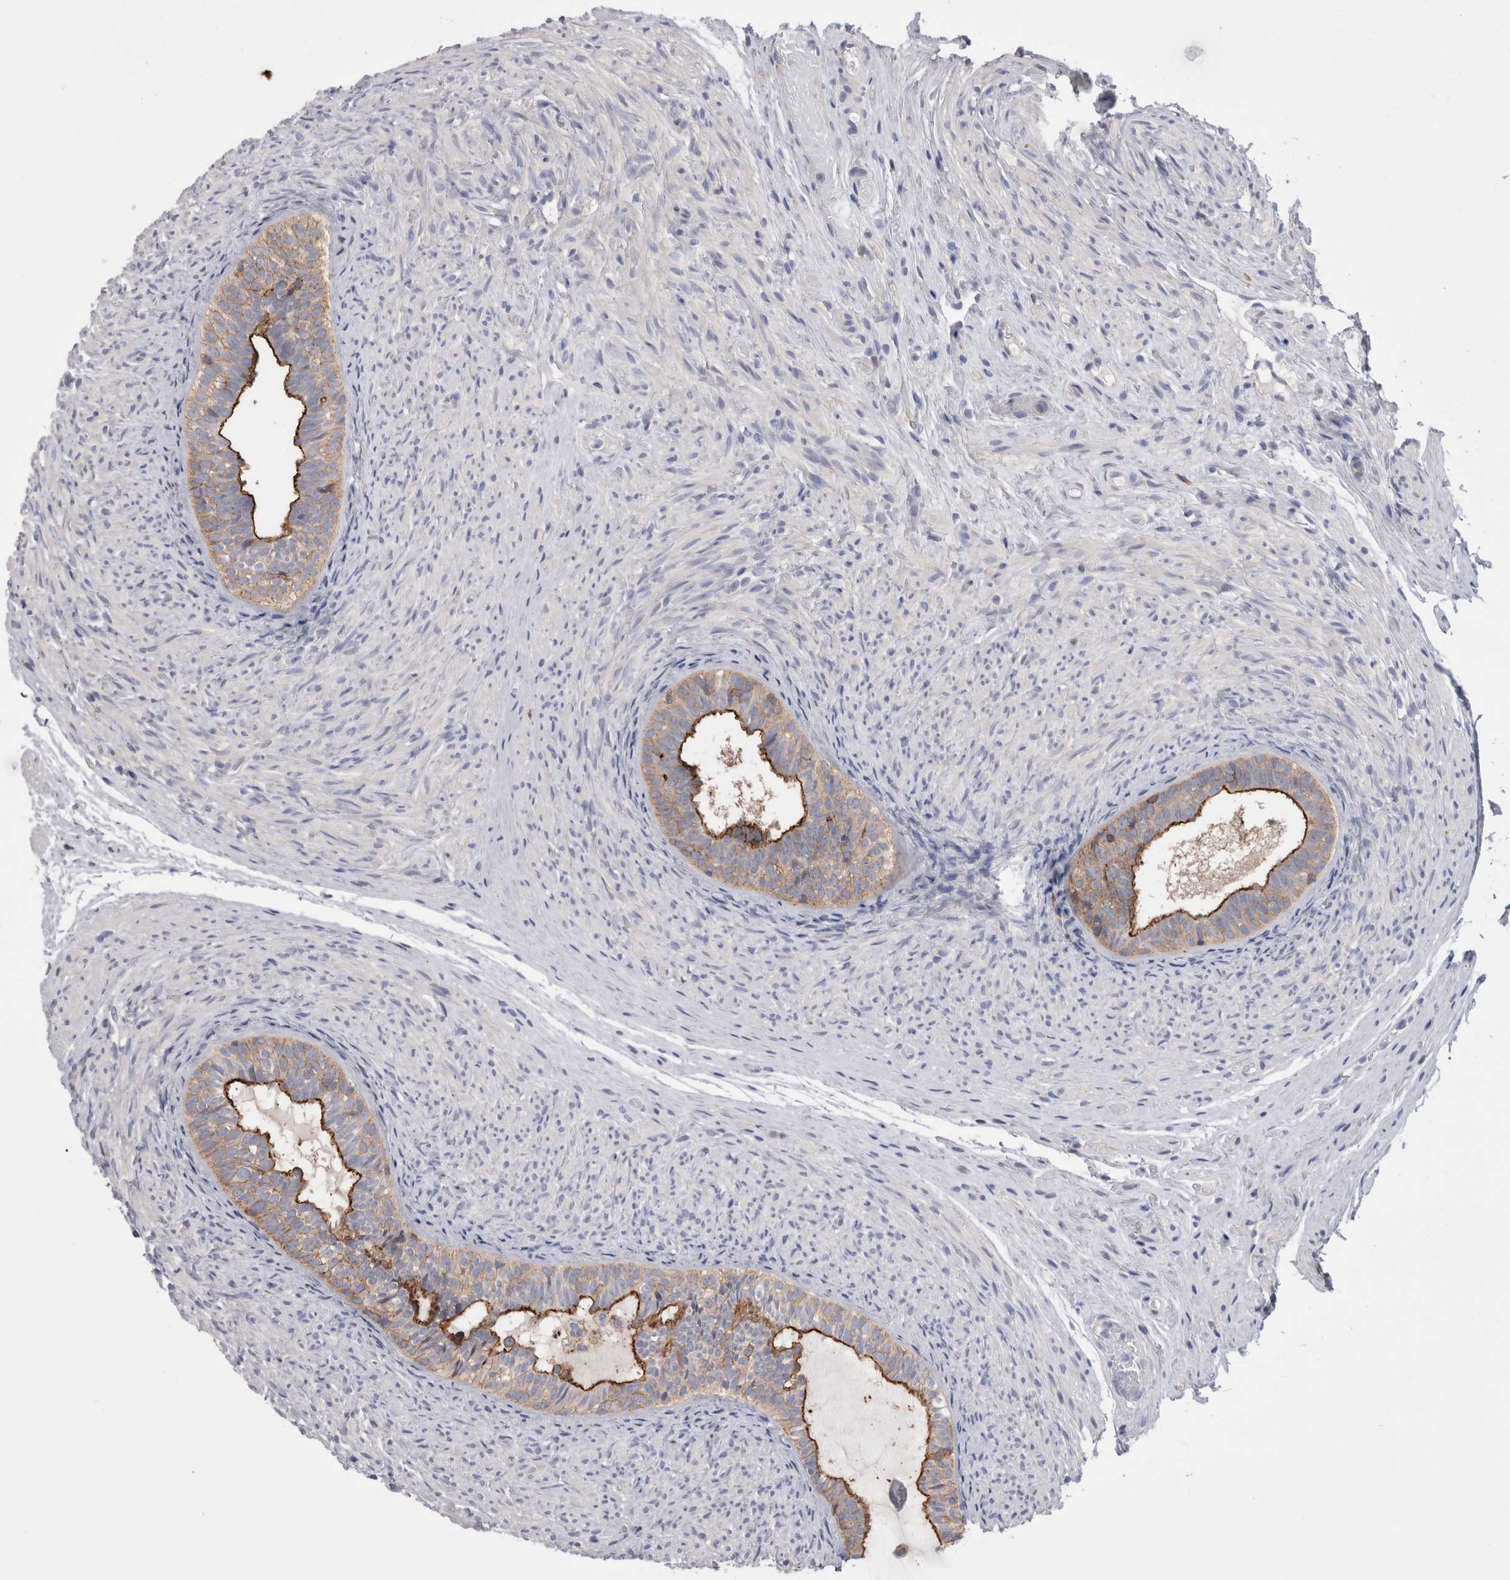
{"staining": {"intensity": "strong", "quantity": ">75%", "location": "cytoplasmic/membranous"}, "tissue": "epididymis", "cell_type": "Glandular cells", "image_type": "normal", "snomed": [{"axis": "morphology", "description": "Normal tissue, NOS"}, {"axis": "topography", "description": "Epididymis"}], "caption": "Glandular cells show high levels of strong cytoplasmic/membranous expression in about >75% of cells in benign human epididymis. (Stains: DAB in brown, nuclei in blue, Microscopy: brightfield microscopy at high magnification).", "gene": "DCTN6", "patient": {"sex": "male", "age": 5}}